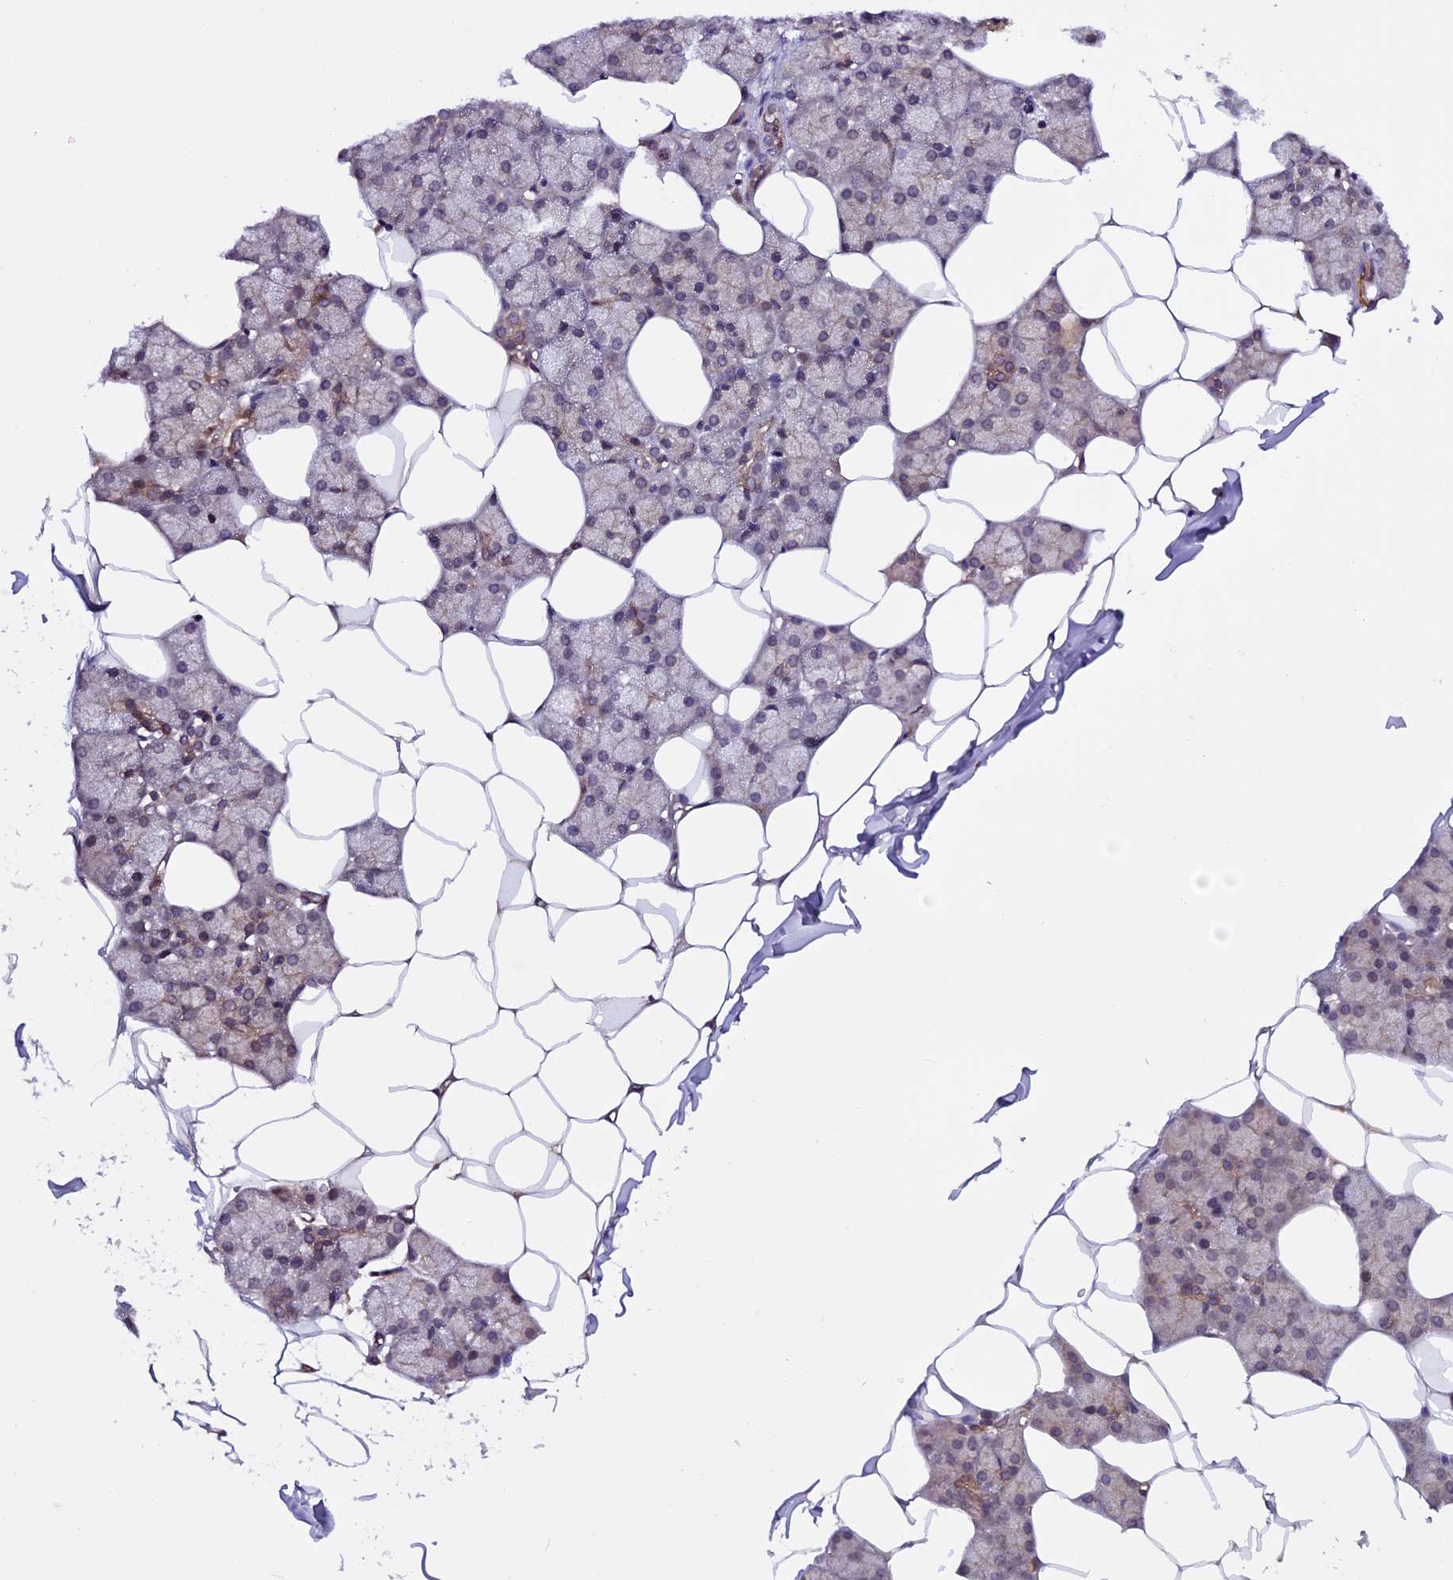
{"staining": {"intensity": "moderate", "quantity": "25%-75%", "location": "cytoplasmic/membranous"}, "tissue": "salivary gland", "cell_type": "Glandular cells", "image_type": "normal", "snomed": [{"axis": "morphology", "description": "Normal tissue, NOS"}, {"axis": "topography", "description": "Salivary gland"}], "caption": "Immunohistochemical staining of normal human salivary gland reveals medium levels of moderate cytoplasmic/membranous positivity in approximately 25%-75% of glandular cells.", "gene": "CCDC125", "patient": {"sex": "male", "age": 62}}